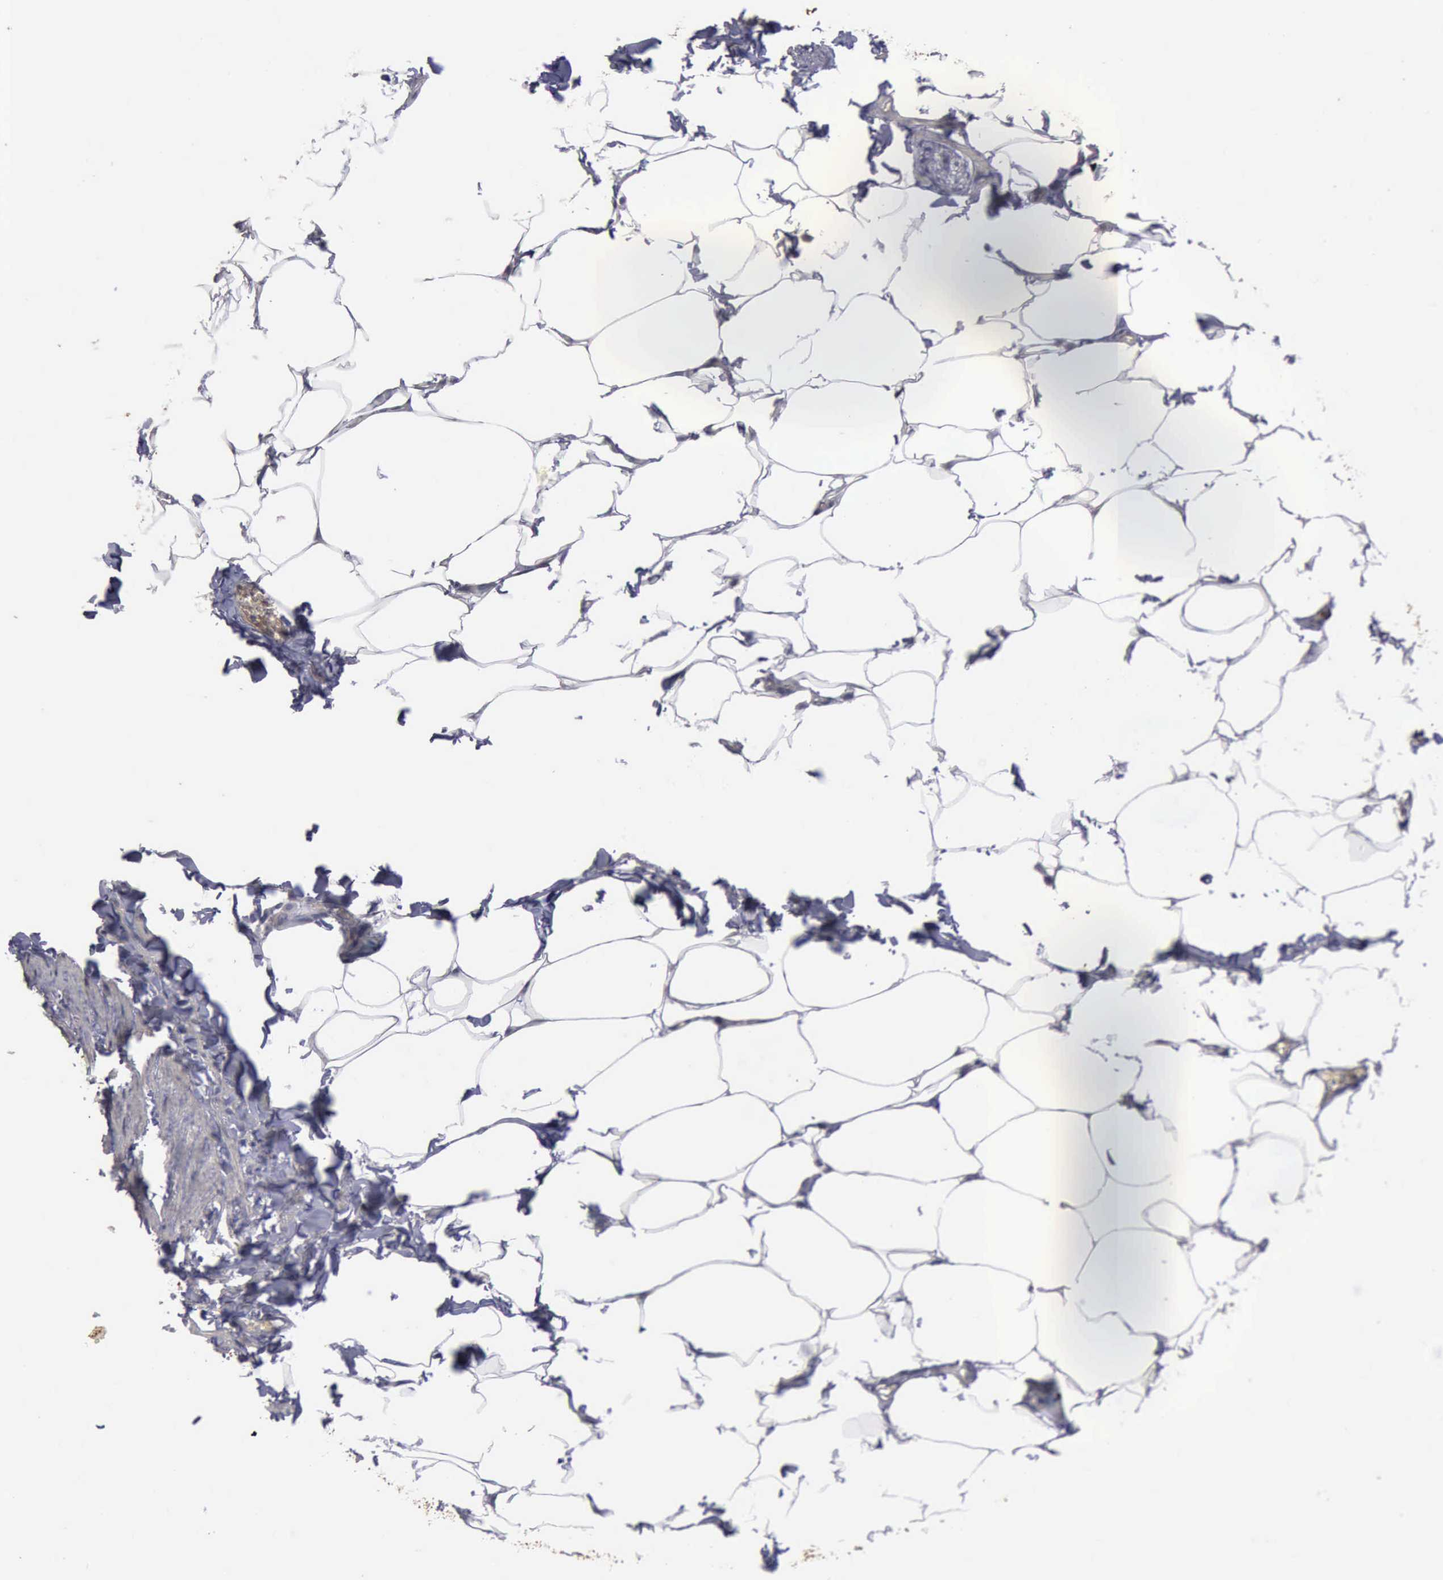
{"staining": {"intensity": "weak", "quantity": ">75%", "location": "cytoplasmic/membranous"}, "tissue": "adipose tissue", "cell_type": "Adipocytes", "image_type": "normal", "snomed": [{"axis": "morphology", "description": "Normal tissue, NOS"}, {"axis": "topography", "description": "Vascular tissue"}], "caption": "This image demonstrates immunohistochemistry staining of unremarkable human adipose tissue, with low weak cytoplasmic/membranous positivity in about >75% of adipocytes.", "gene": "MMP9", "patient": {"sex": "male", "age": 41}}